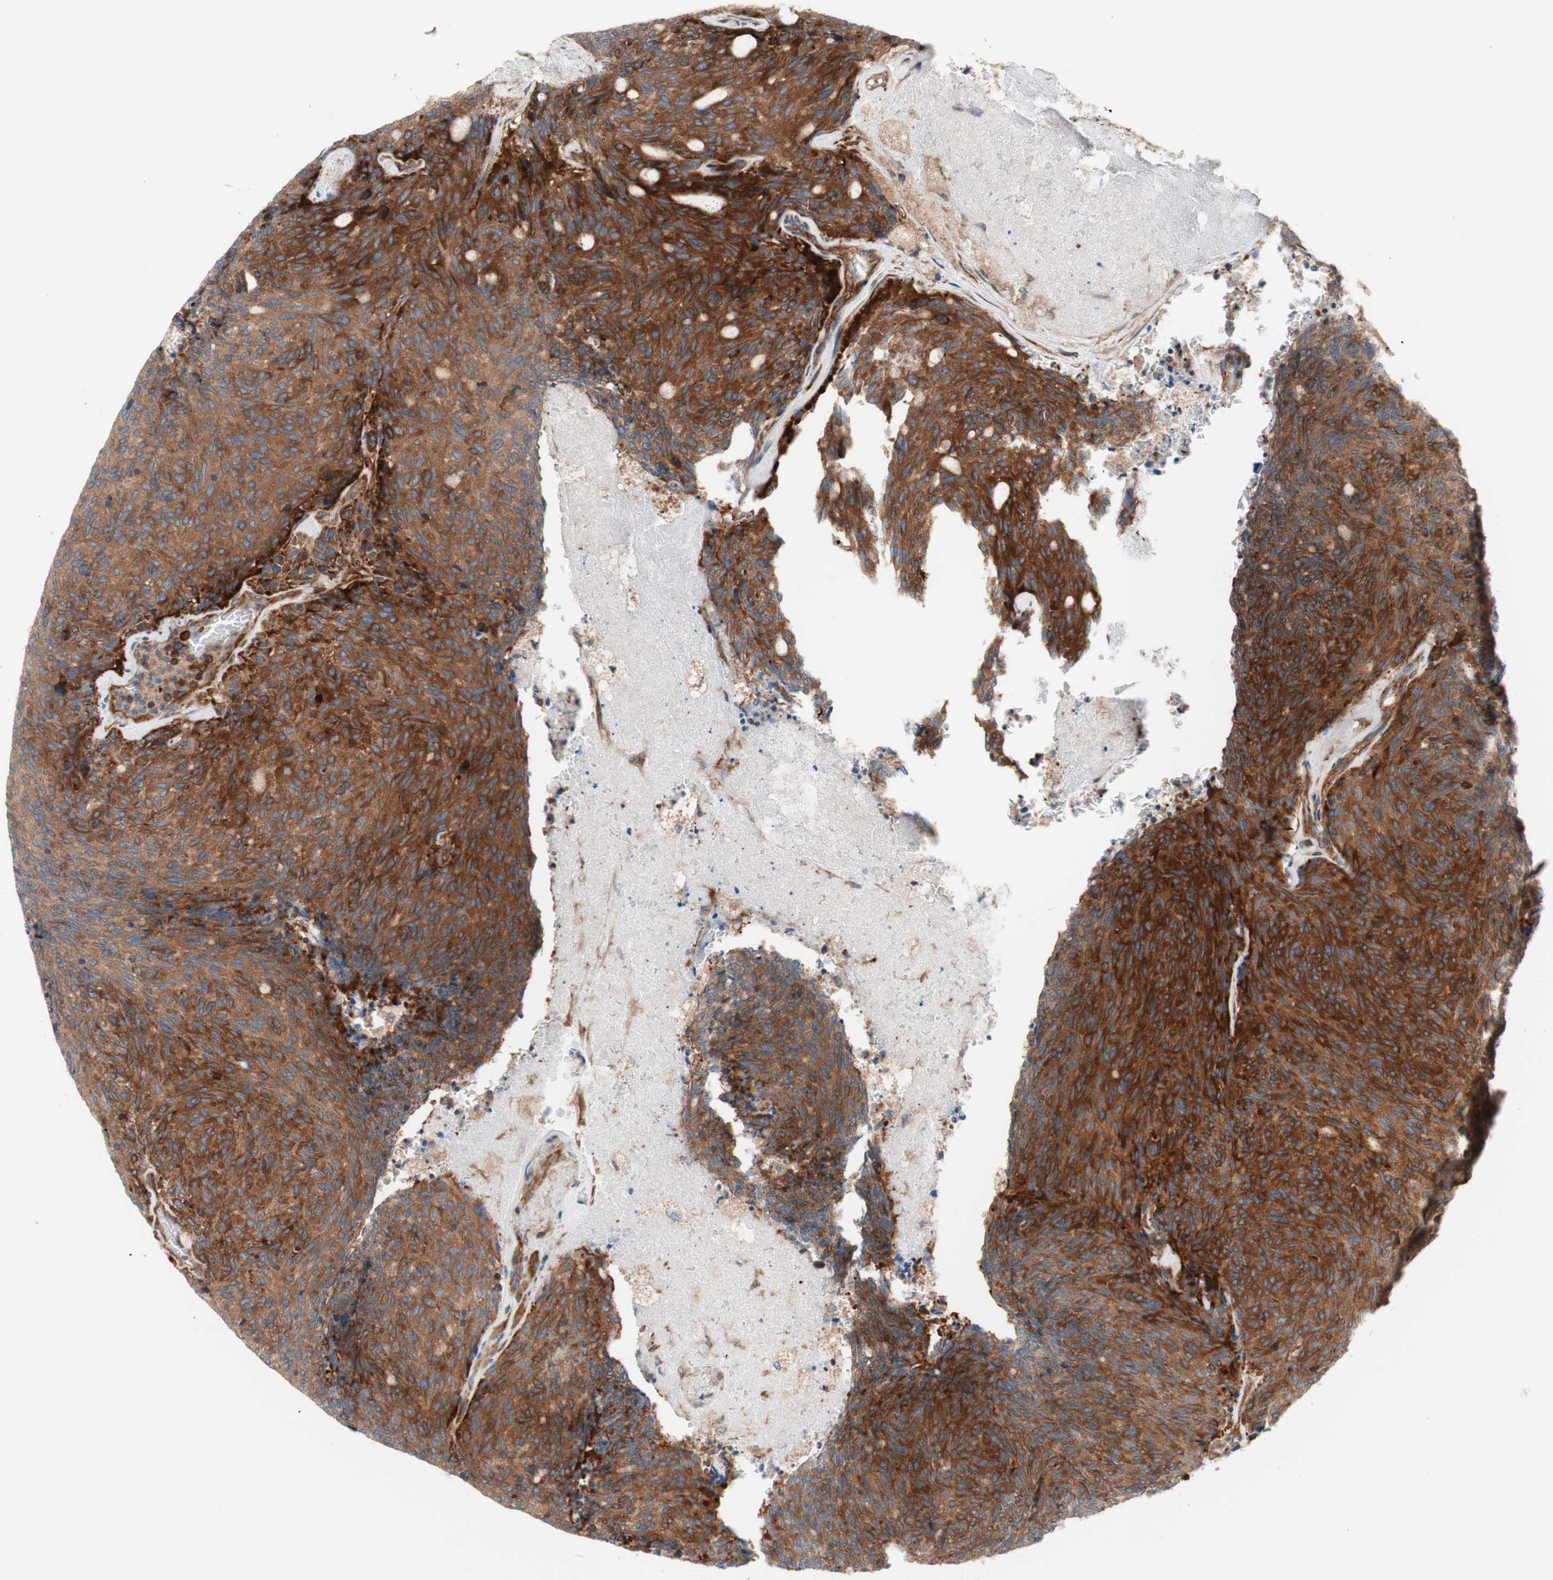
{"staining": {"intensity": "strong", "quantity": ">75%", "location": "cytoplasmic/membranous"}, "tissue": "carcinoid", "cell_type": "Tumor cells", "image_type": "cancer", "snomed": [{"axis": "morphology", "description": "Carcinoid, malignant, NOS"}, {"axis": "topography", "description": "Pancreas"}], "caption": "Immunohistochemical staining of human carcinoid demonstrates high levels of strong cytoplasmic/membranous expression in approximately >75% of tumor cells.", "gene": "CCN4", "patient": {"sex": "female", "age": 54}}